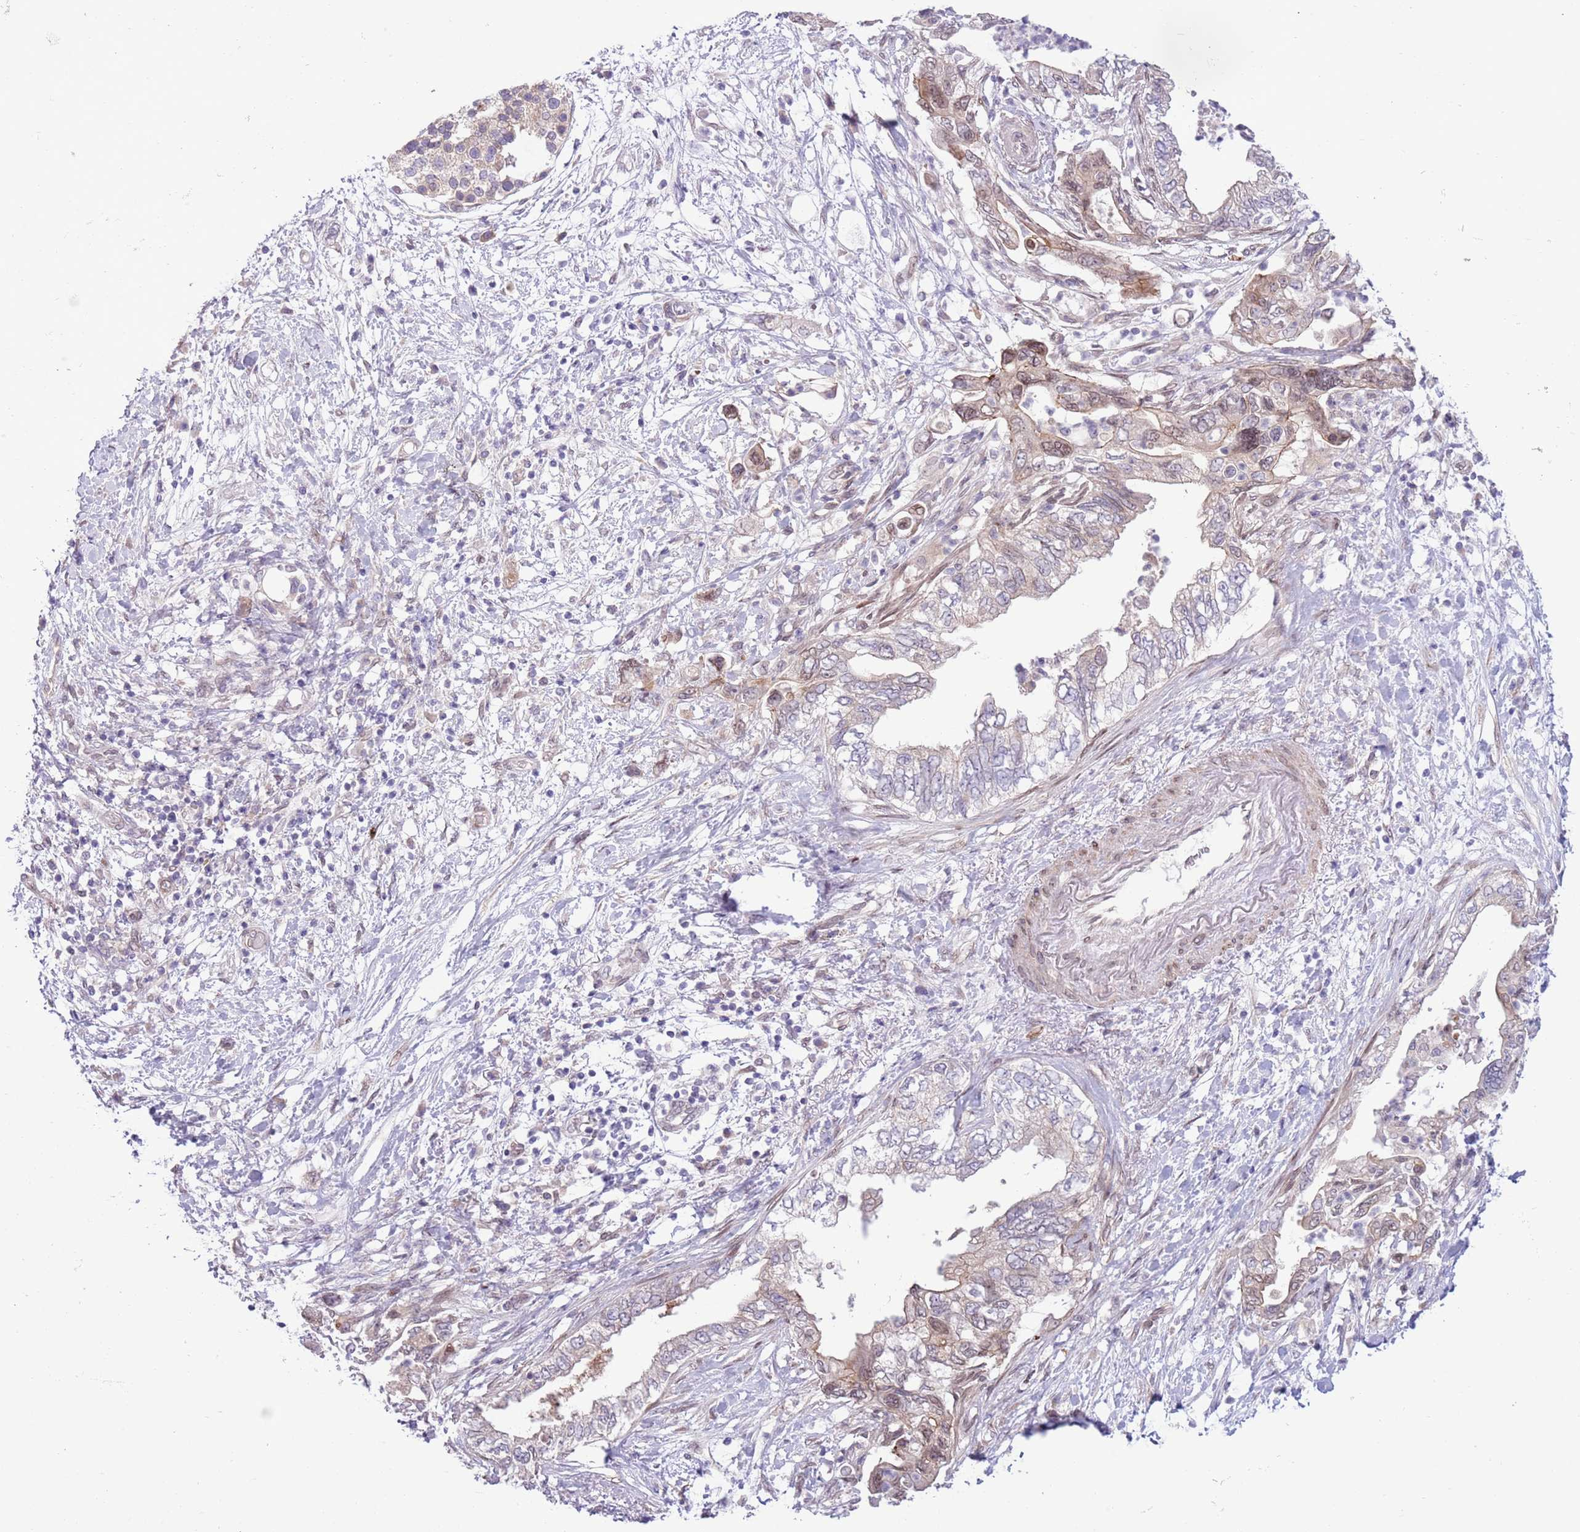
{"staining": {"intensity": "weak", "quantity": "25%-75%", "location": "nuclear"}, "tissue": "pancreatic cancer", "cell_type": "Tumor cells", "image_type": "cancer", "snomed": [{"axis": "morphology", "description": "Adenocarcinoma, NOS"}, {"axis": "topography", "description": "Pancreas"}], "caption": "There is low levels of weak nuclear expression in tumor cells of pancreatic adenocarcinoma, as demonstrated by immunohistochemical staining (brown color).", "gene": "CCND2", "patient": {"sex": "female", "age": 73}}